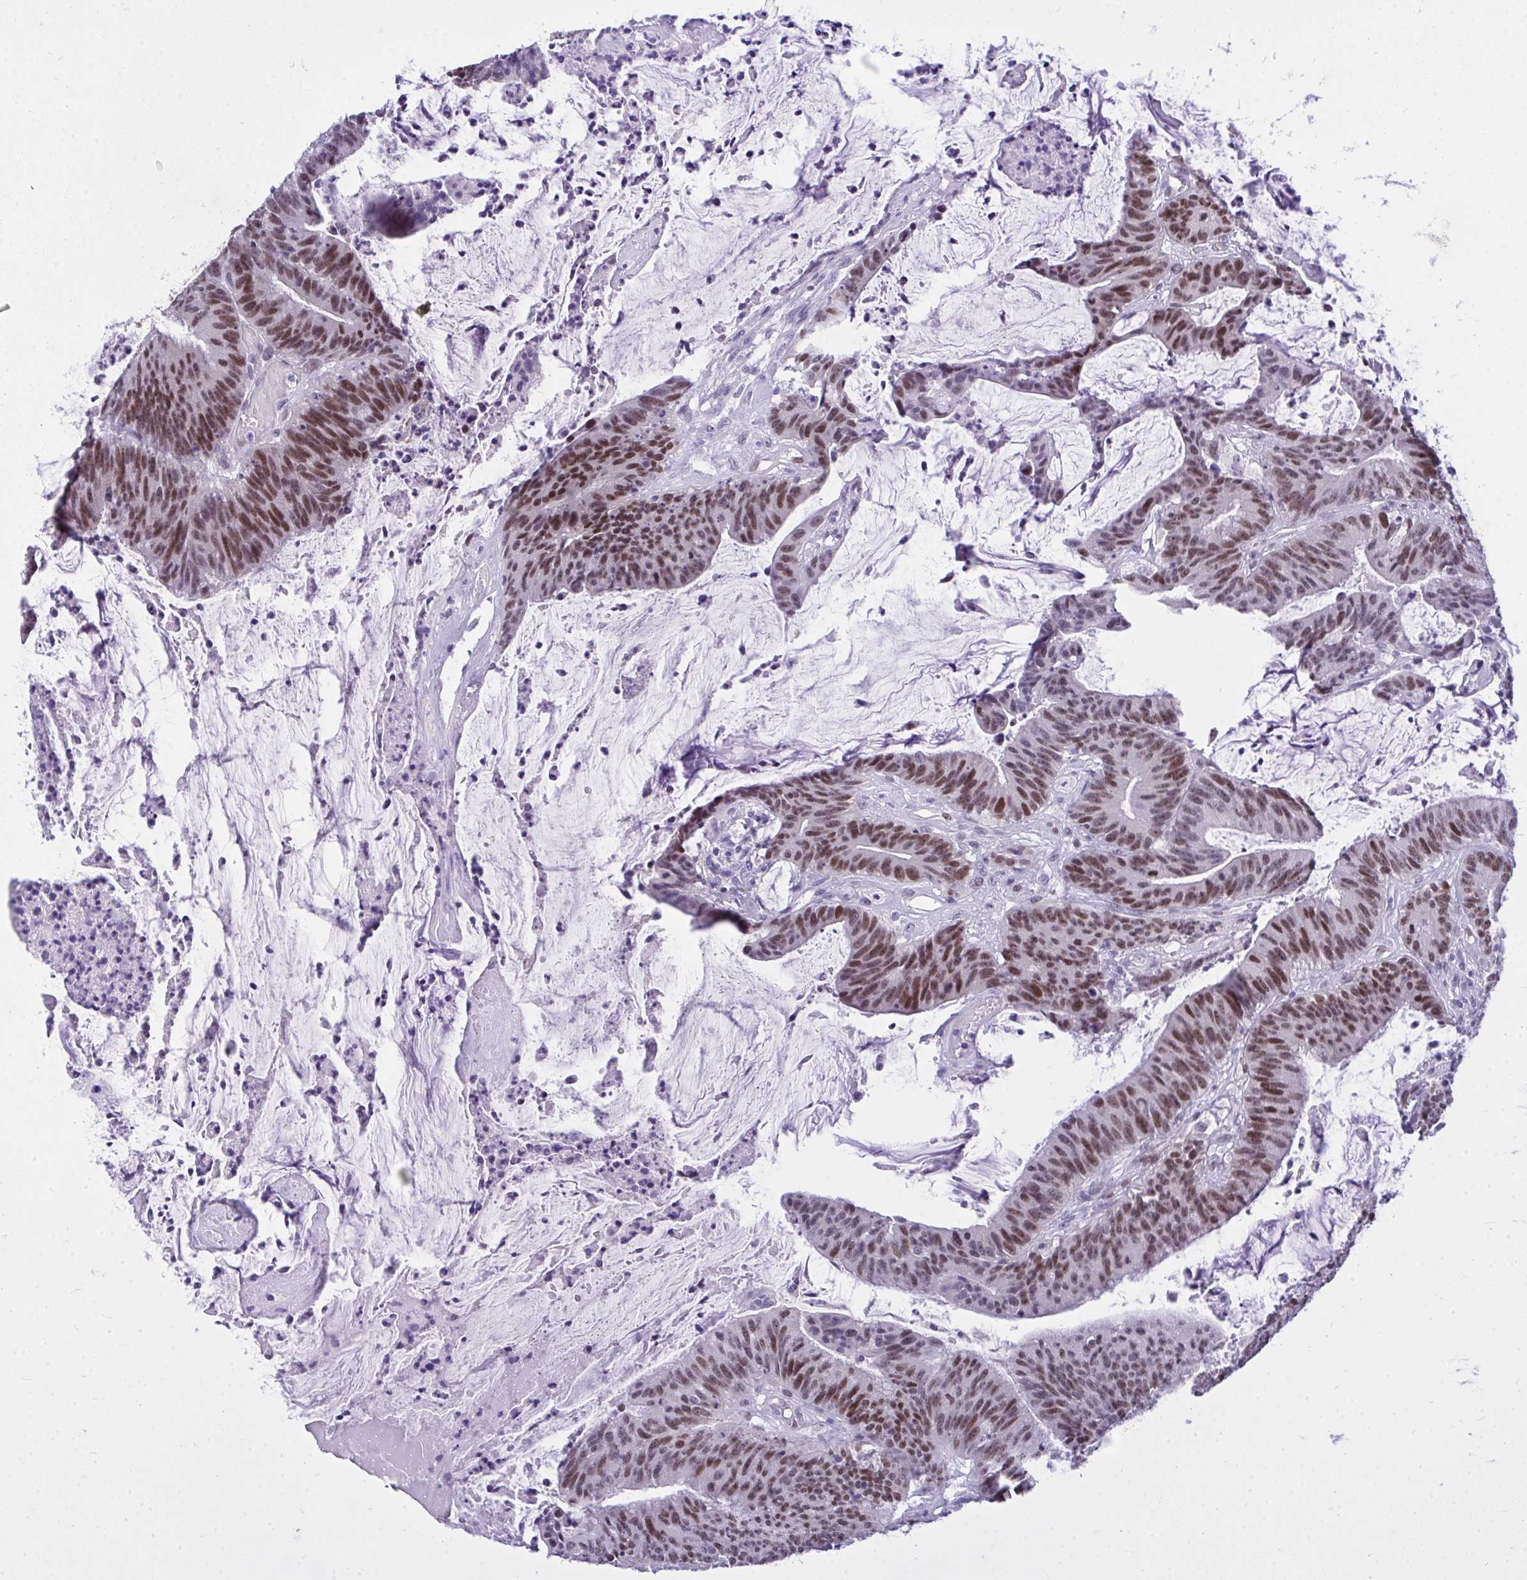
{"staining": {"intensity": "moderate", "quantity": "25%-75%", "location": "nuclear"}, "tissue": "colorectal cancer", "cell_type": "Tumor cells", "image_type": "cancer", "snomed": [{"axis": "morphology", "description": "Adenocarcinoma, NOS"}, {"axis": "topography", "description": "Colon"}], "caption": "This is a histology image of immunohistochemistry staining of colorectal adenocarcinoma, which shows moderate staining in the nuclear of tumor cells.", "gene": "TEAD4", "patient": {"sex": "female", "age": 78}}